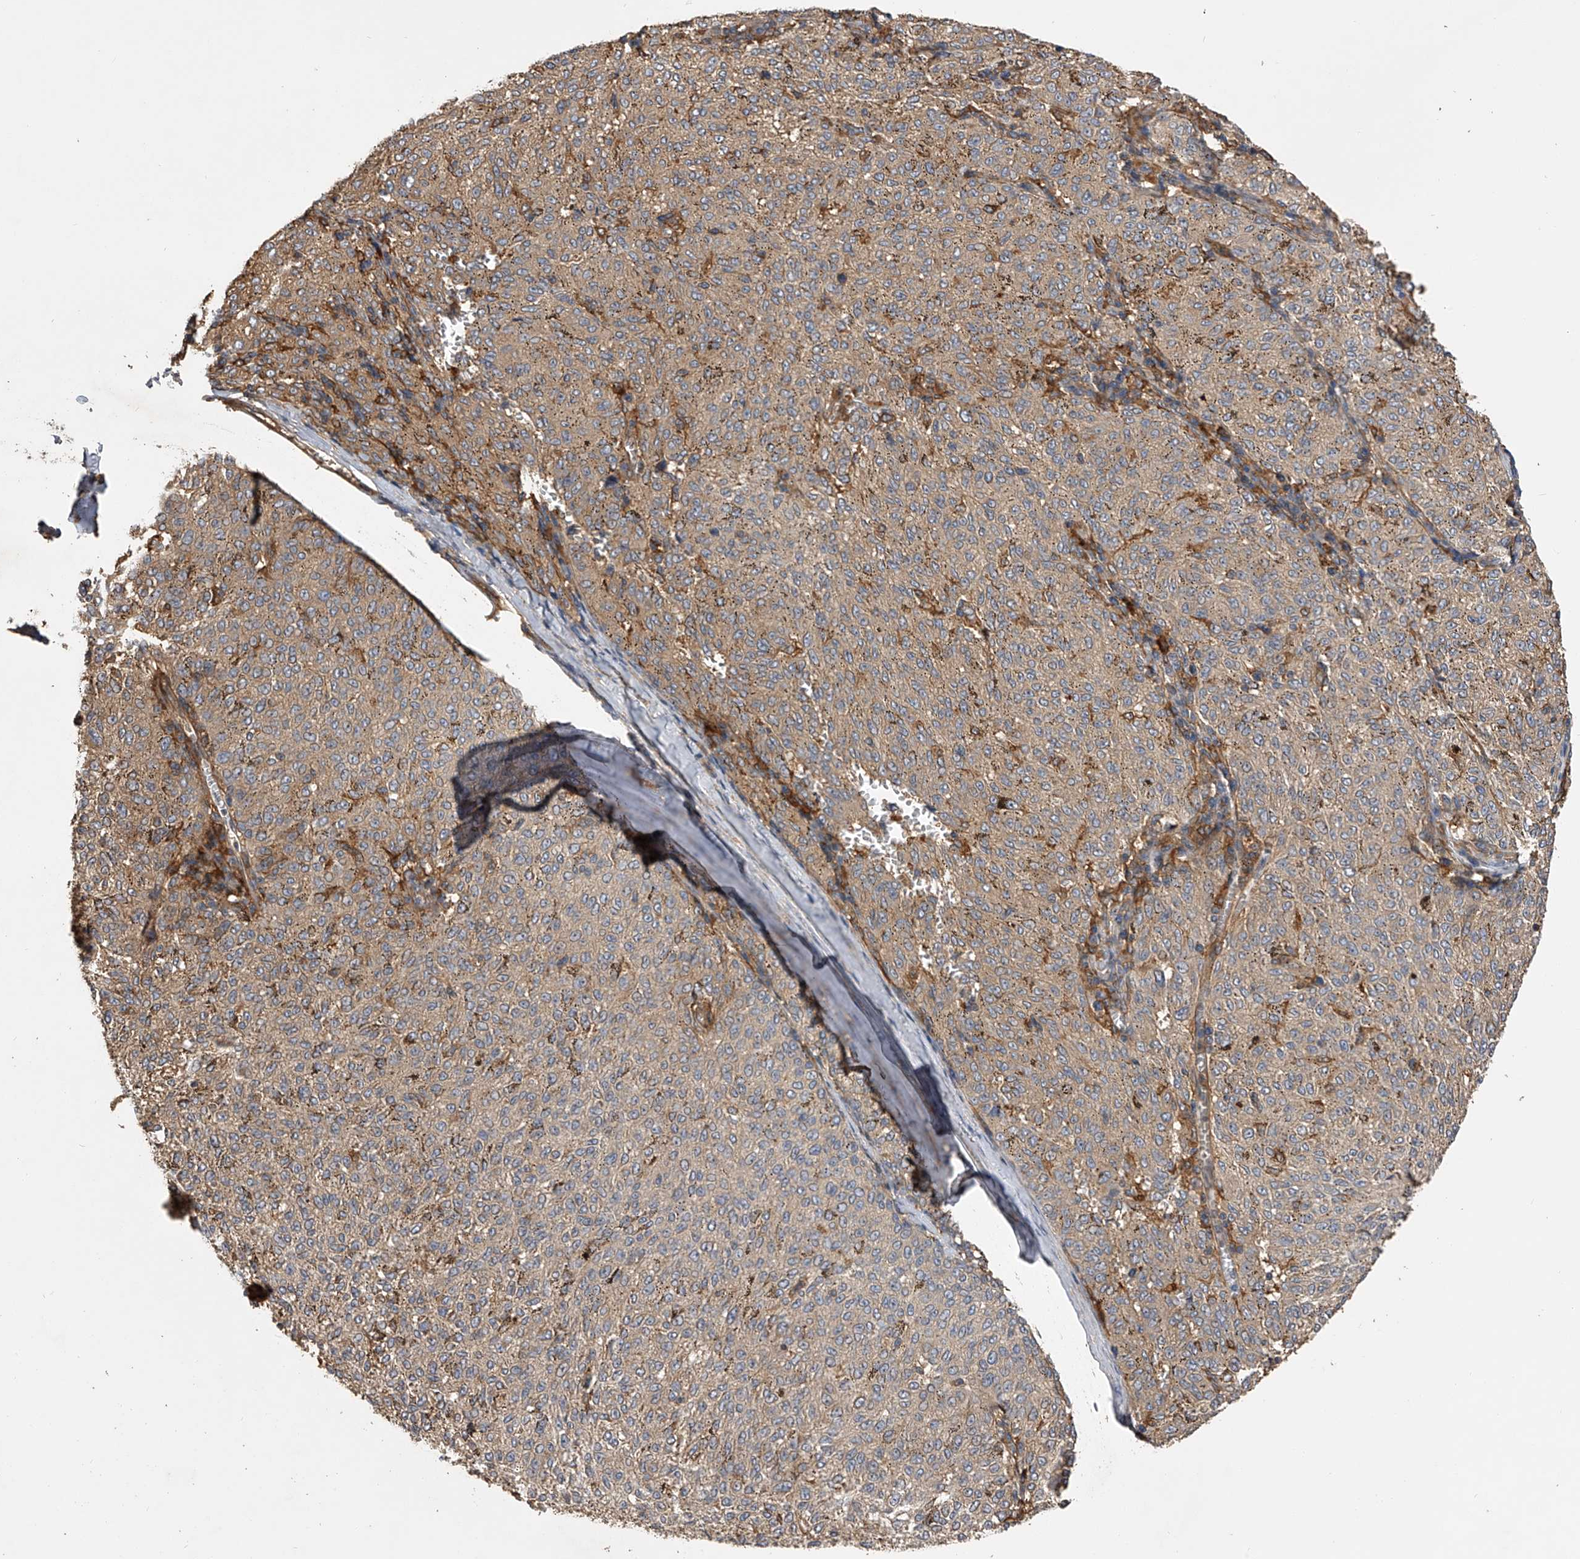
{"staining": {"intensity": "moderate", "quantity": ">75%", "location": "cytoplasmic/membranous"}, "tissue": "melanoma", "cell_type": "Tumor cells", "image_type": "cancer", "snomed": [{"axis": "morphology", "description": "Malignant melanoma, NOS"}, {"axis": "topography", "description": "Skin"}], "caption": "Protein staining exhibits moderate cytoplasmic/membranous staining in about >75% of tumor cells in malignant melanoma. (DAB (3,3'-diaminobenzidine) IHC with brightfield microscopy, high magnification).", "gene": "PTPRA", "patient": {"sex": "female", "age": 72}}